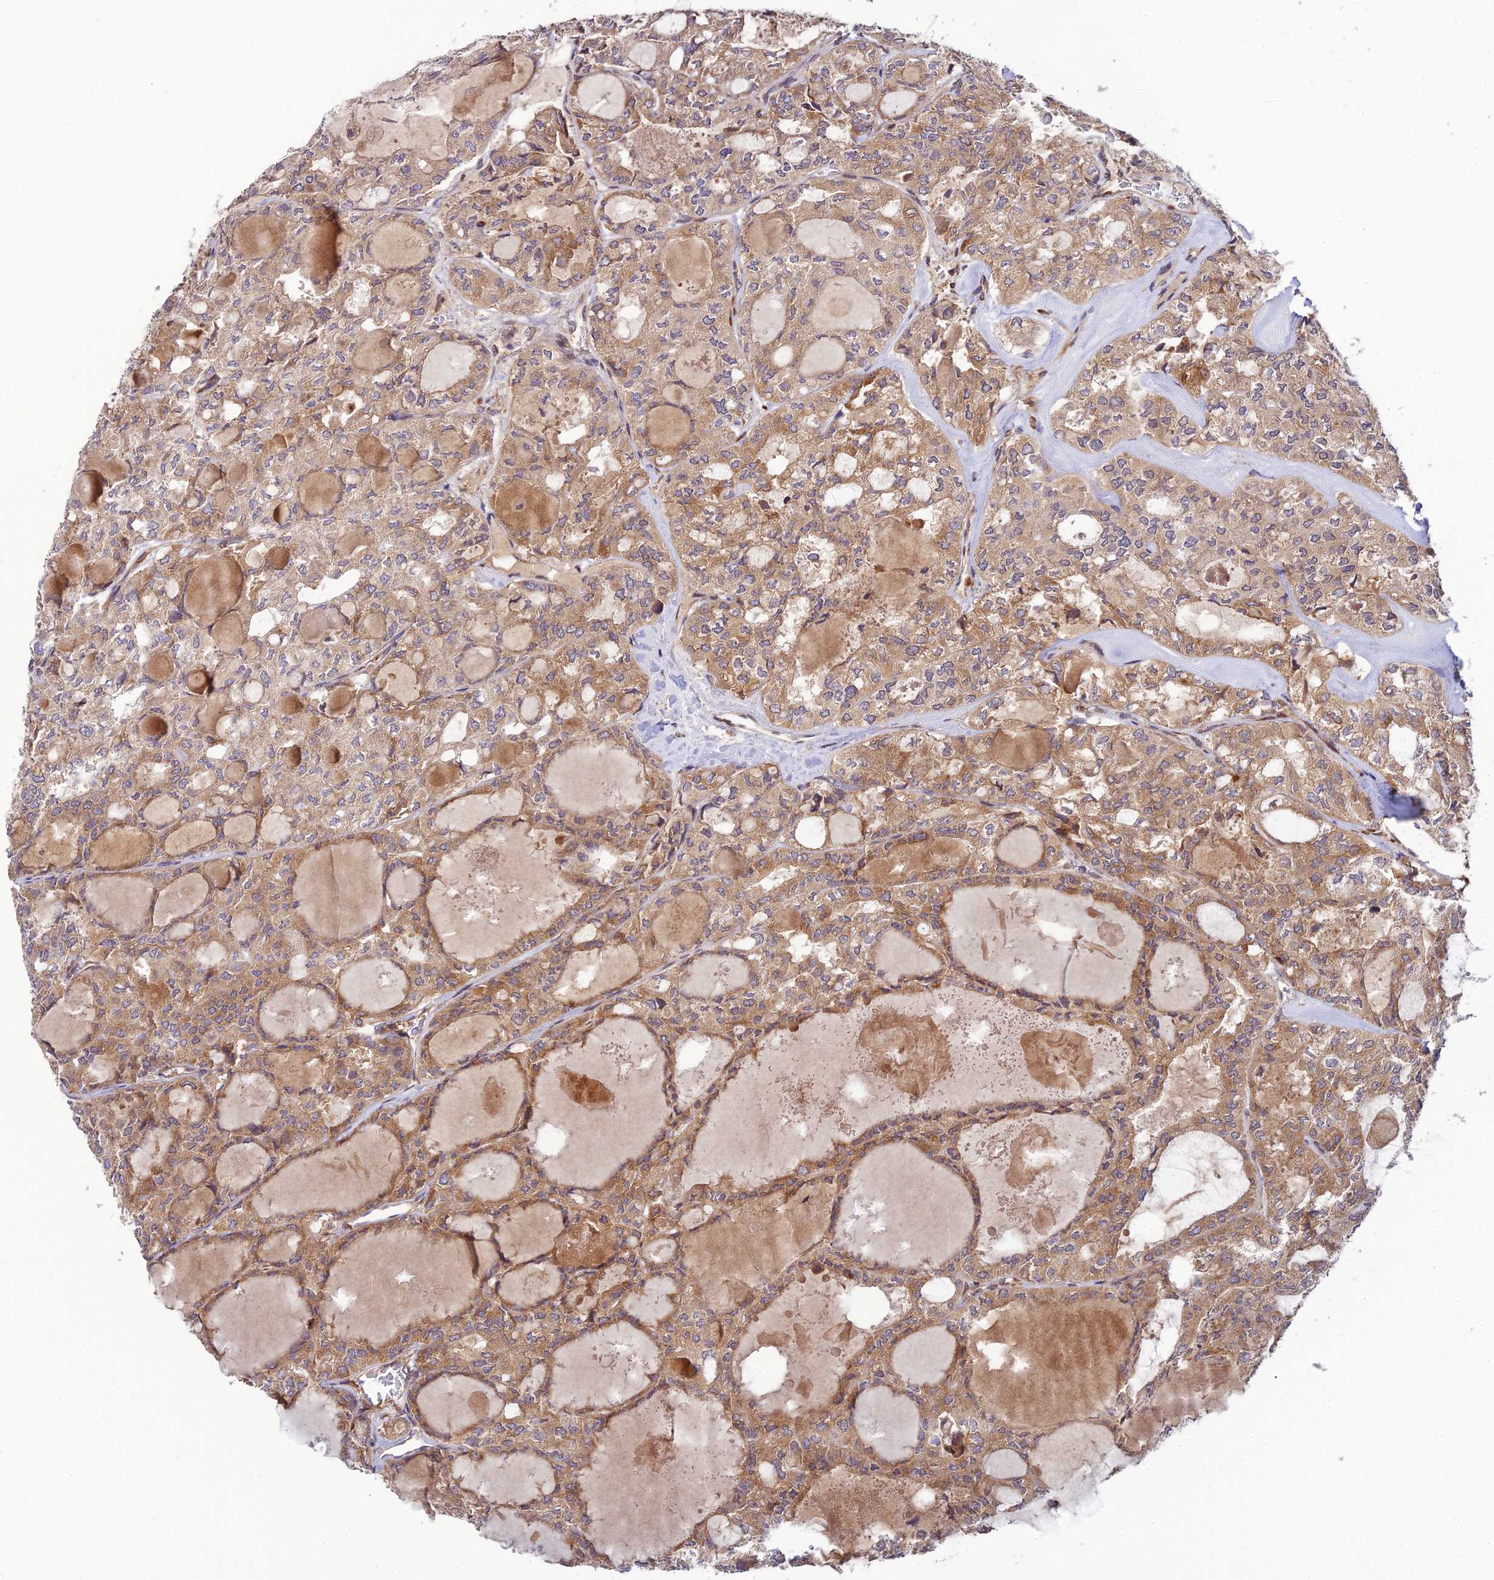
{"staining": {"intensity": "moderate", "quantity": ">75%", "location": "cytoplasmic/membranous"}, "tissue": "thyroid cancer", "cell_type": "Tumor cells", "image_type": "cancer", "snomed": [{"axis": "morphology", "description": "Follicular adenoma carcinoma, NOS"}, {"axis": "topography", "description": "Thyroid gland"}], "caption": "Immunohistochemistry (IHC) staining of thyroid follicular adenoma carcinoma, which reveals medium levels of moderate cytoplasmic/membranous expression in approximately >75% of tumor cells indicating moderate cytoplasmic/membranous protein expression. The staining was performed using DAB (3,3'-diaminobenzidine) (brown) for protein detection and nuclei were counterstained in hematoxylin (blue).", "gene": "P3H3", "patient": {"sex": "male", "age": 75}}